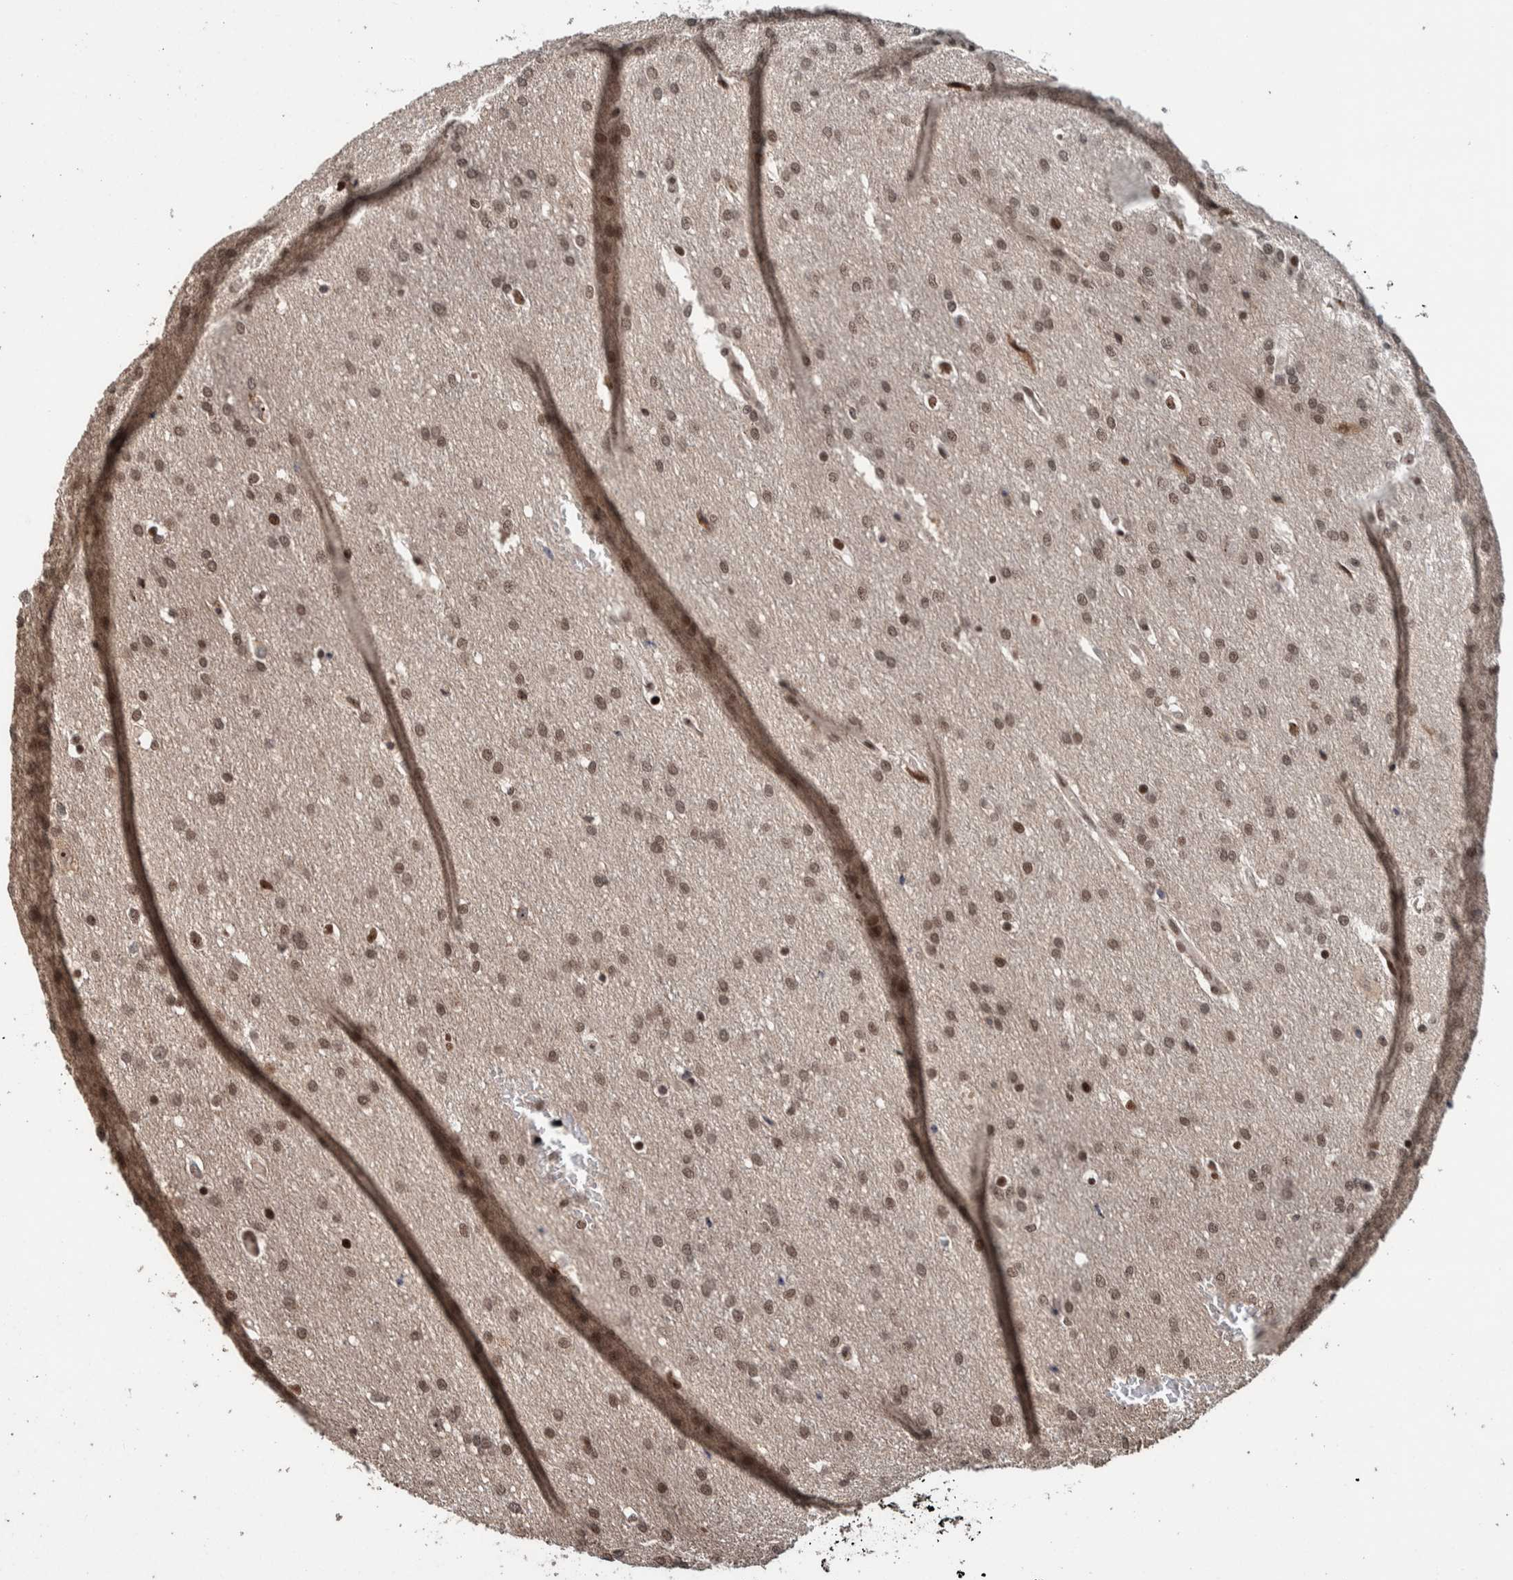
{"staining": {"intensity": "weak", "quantity": ">75%", "location": "nuclear"}, "tissue": "glioma", "cell_type": "Tumor cells", "image_type": "cancer", "snomed": [{"axis": "morphology", "description": "Glioma, malignant, Low grade"}, {"axis": "topography", "description": "Brain"}], "caption": "Immunohistochemistry photomicrograph of human glioma stained for a protein (brown), which exhibits low levels of weak nuclear positivity in approximately >75% of tumor cells.", "gene": "CHD4", "patient": {"sex": "female", "age": 37}}